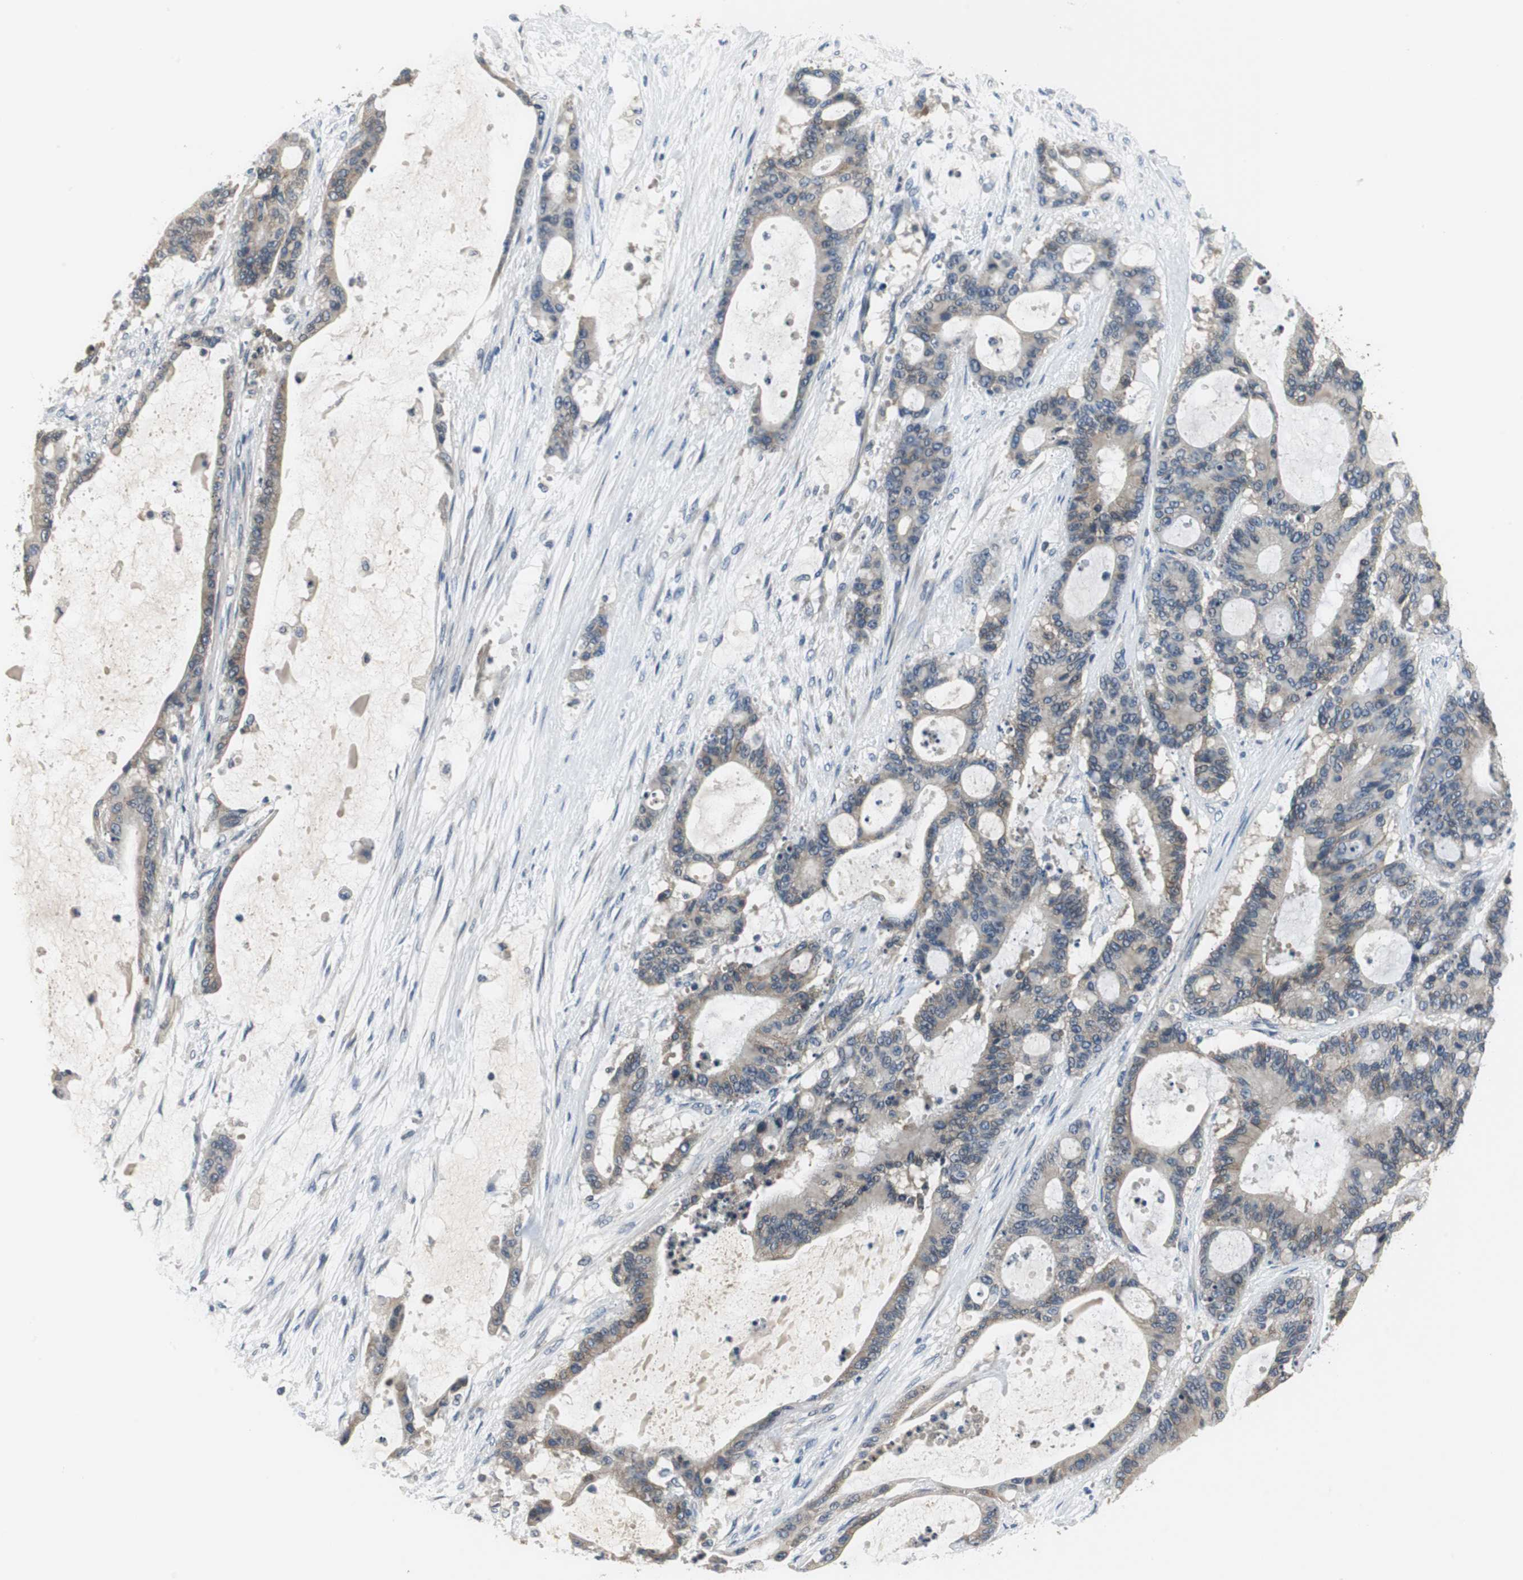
{"staining": {"intensity": "negative", "quantity": "none", "location": "none"}, "tissue": "liver cancer", "cell_type": "Tumor cells", "image_type": "cancer", "snomed": [{"axis": "morphology", "description": "Cholangiocarcinoma"}, {"axis": "topography", "description": "Liver"}], "caption": "Immunohistochemical staining of cholangiocarcinoma (liver) shows no significant positivity in tumor cells.", "gene": "MTIF2", "patient": {"sex": "female", "age": 73}}